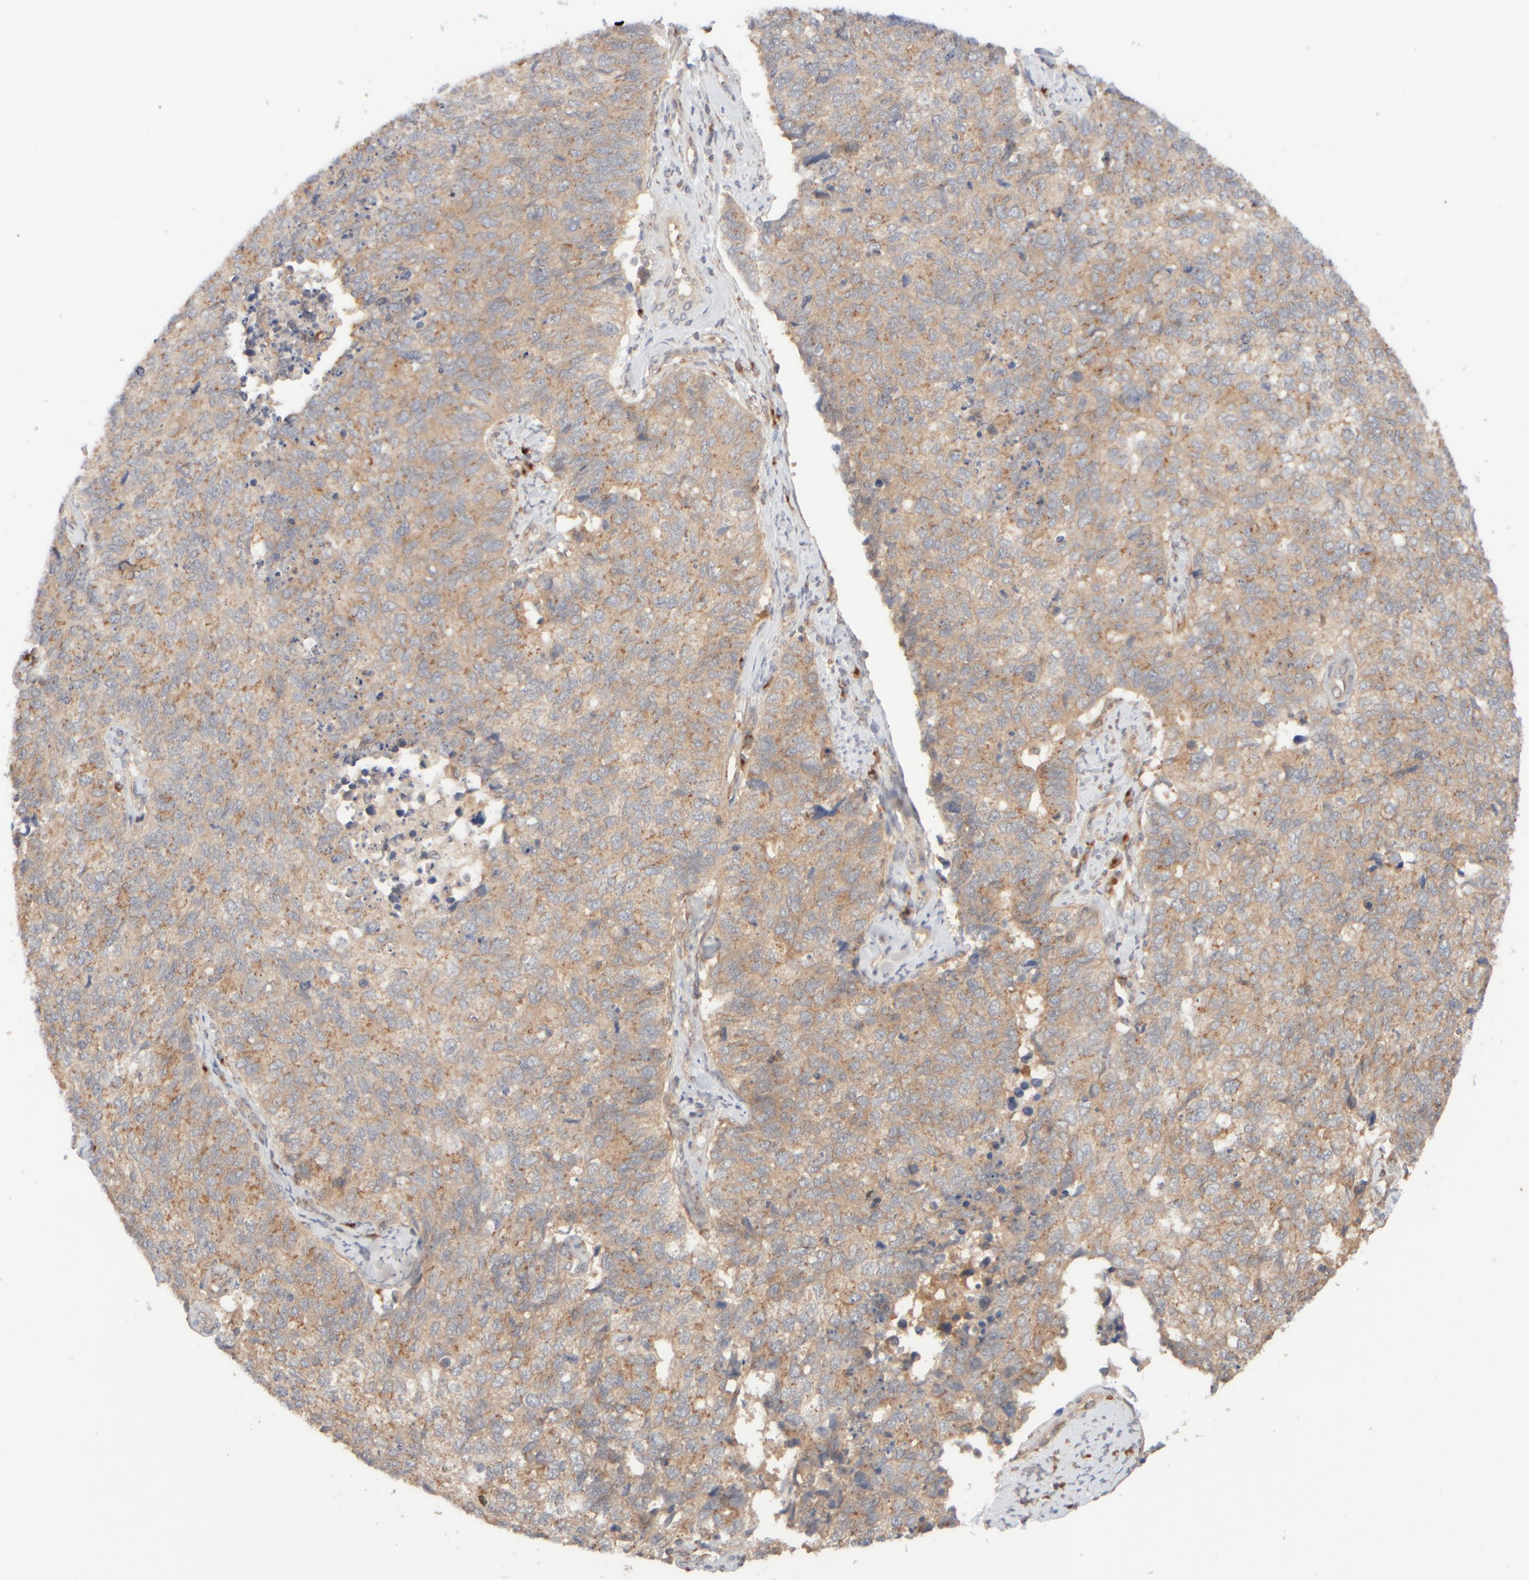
{"staining": {"intensity": "weak", "quantity": ">75%", "location": "cytoplasmic/membranous"}, "tissue": "cervical cancer", "cell_type": "Tumor cells", "image_type": "cancer", "snomed": [{"axis": "morphology", "description": "Squamous cell carcinoma, NOS"}, {"axis": "topography", "description": "Cervix"}], "caption": "Immunohistochemistry (IHC) (DAB) staining of human cervical cancer (squamous cell carcinoma) demonstrates weak cytoplasmic/membranous protein positivity in about >75% of tumor cells.", "gene": "RABEP1", "patient": {"sex": "female", "age": 63}}